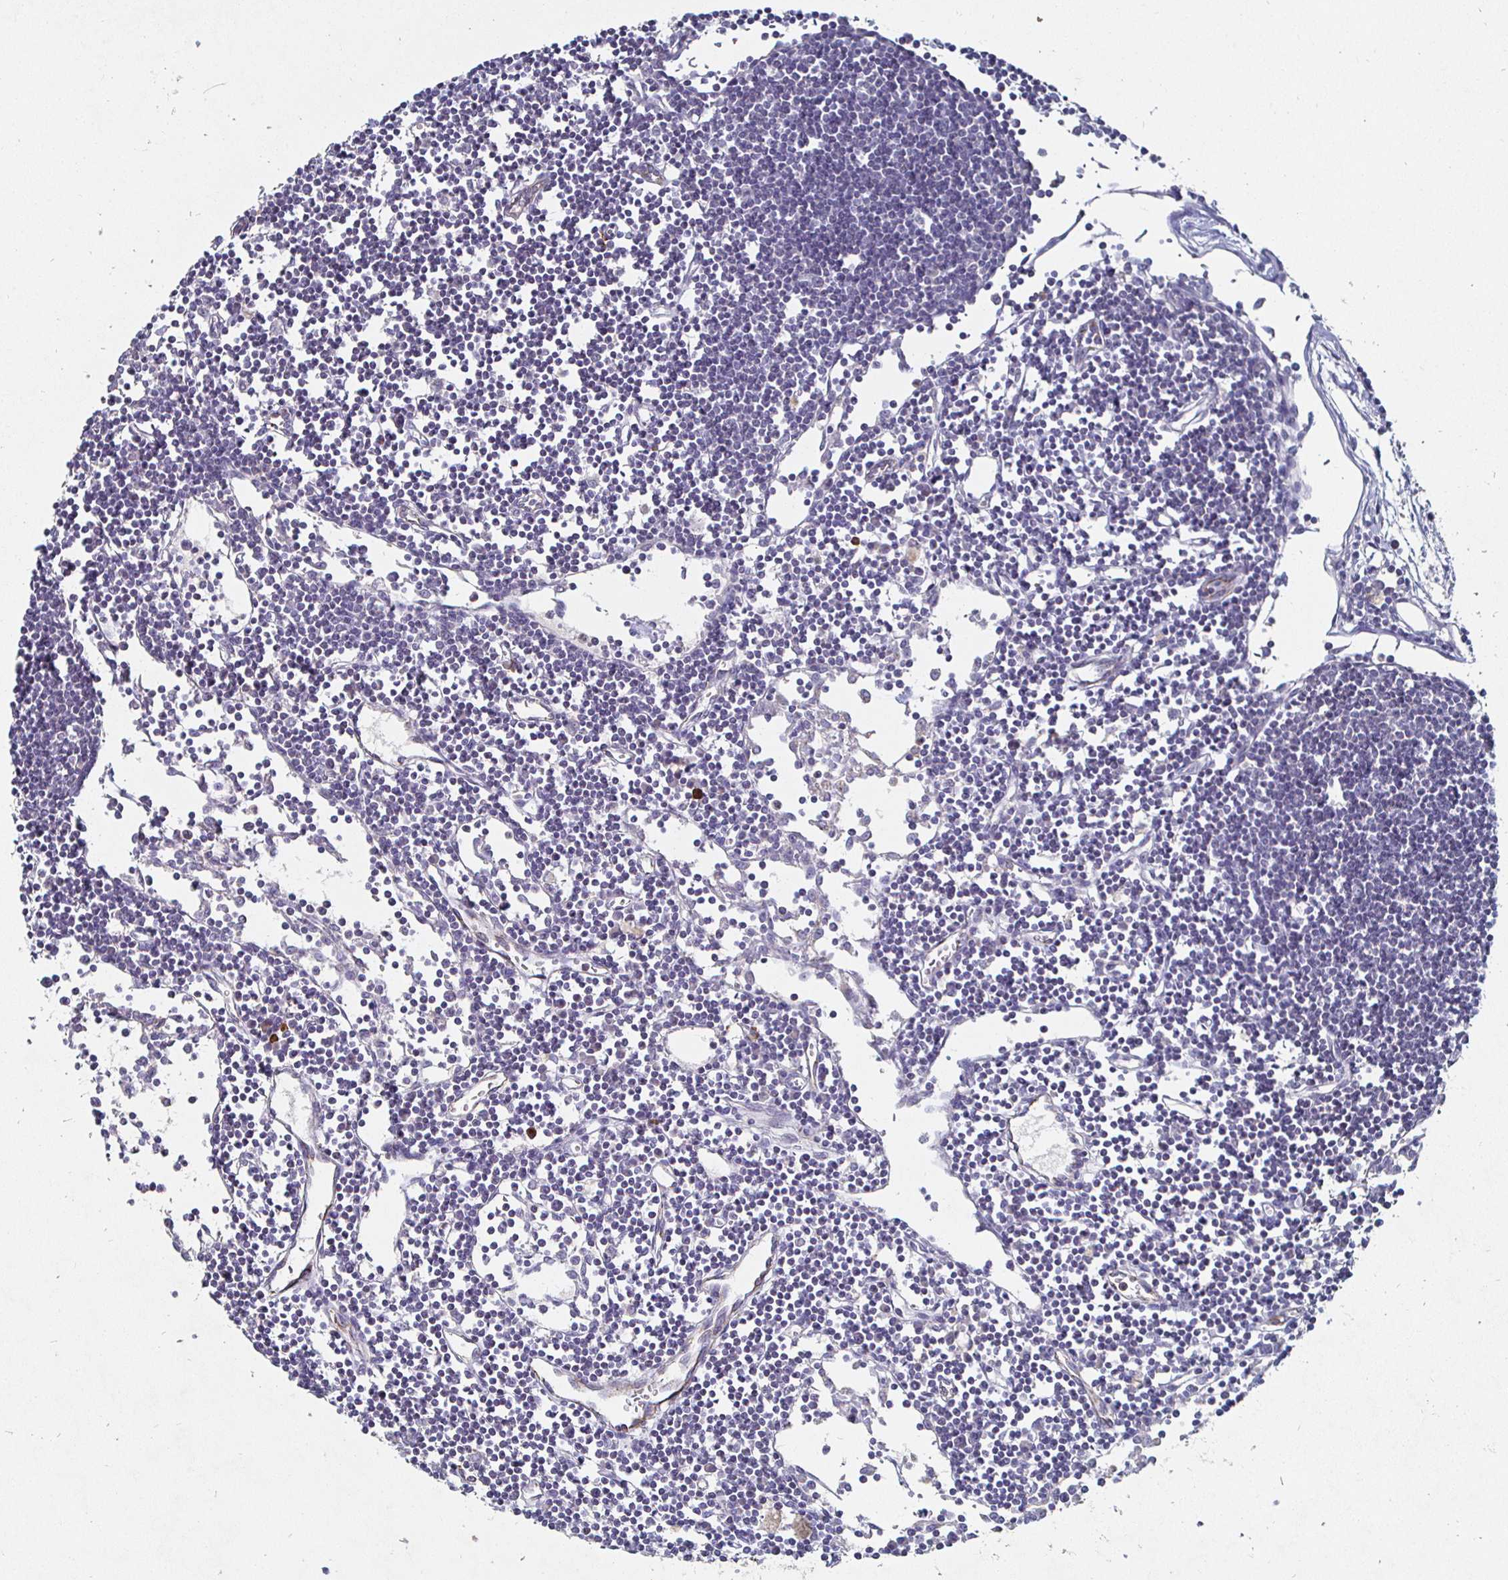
{"staining": {"intensity": "negative", "quantity": "none", "location": "none"}, "tissue": "lymph node", "cell_type": "Germinal center cells", "image_type": "normal", "snomed": [{"axis": "morphology", "description": "Normal tissue, NOS"}, {"axis": "topography", "description": "Lymph node"}], "caption": "This micrograph is of unremarkable lymph node stained with immunohistochemistry (IHC) to label a protein in brown with the nuclei are counter-stained blue. There is no staining in germinal center cells.", "gene": "NRSN1", "patient": {"sex": "female", "age": 65}}